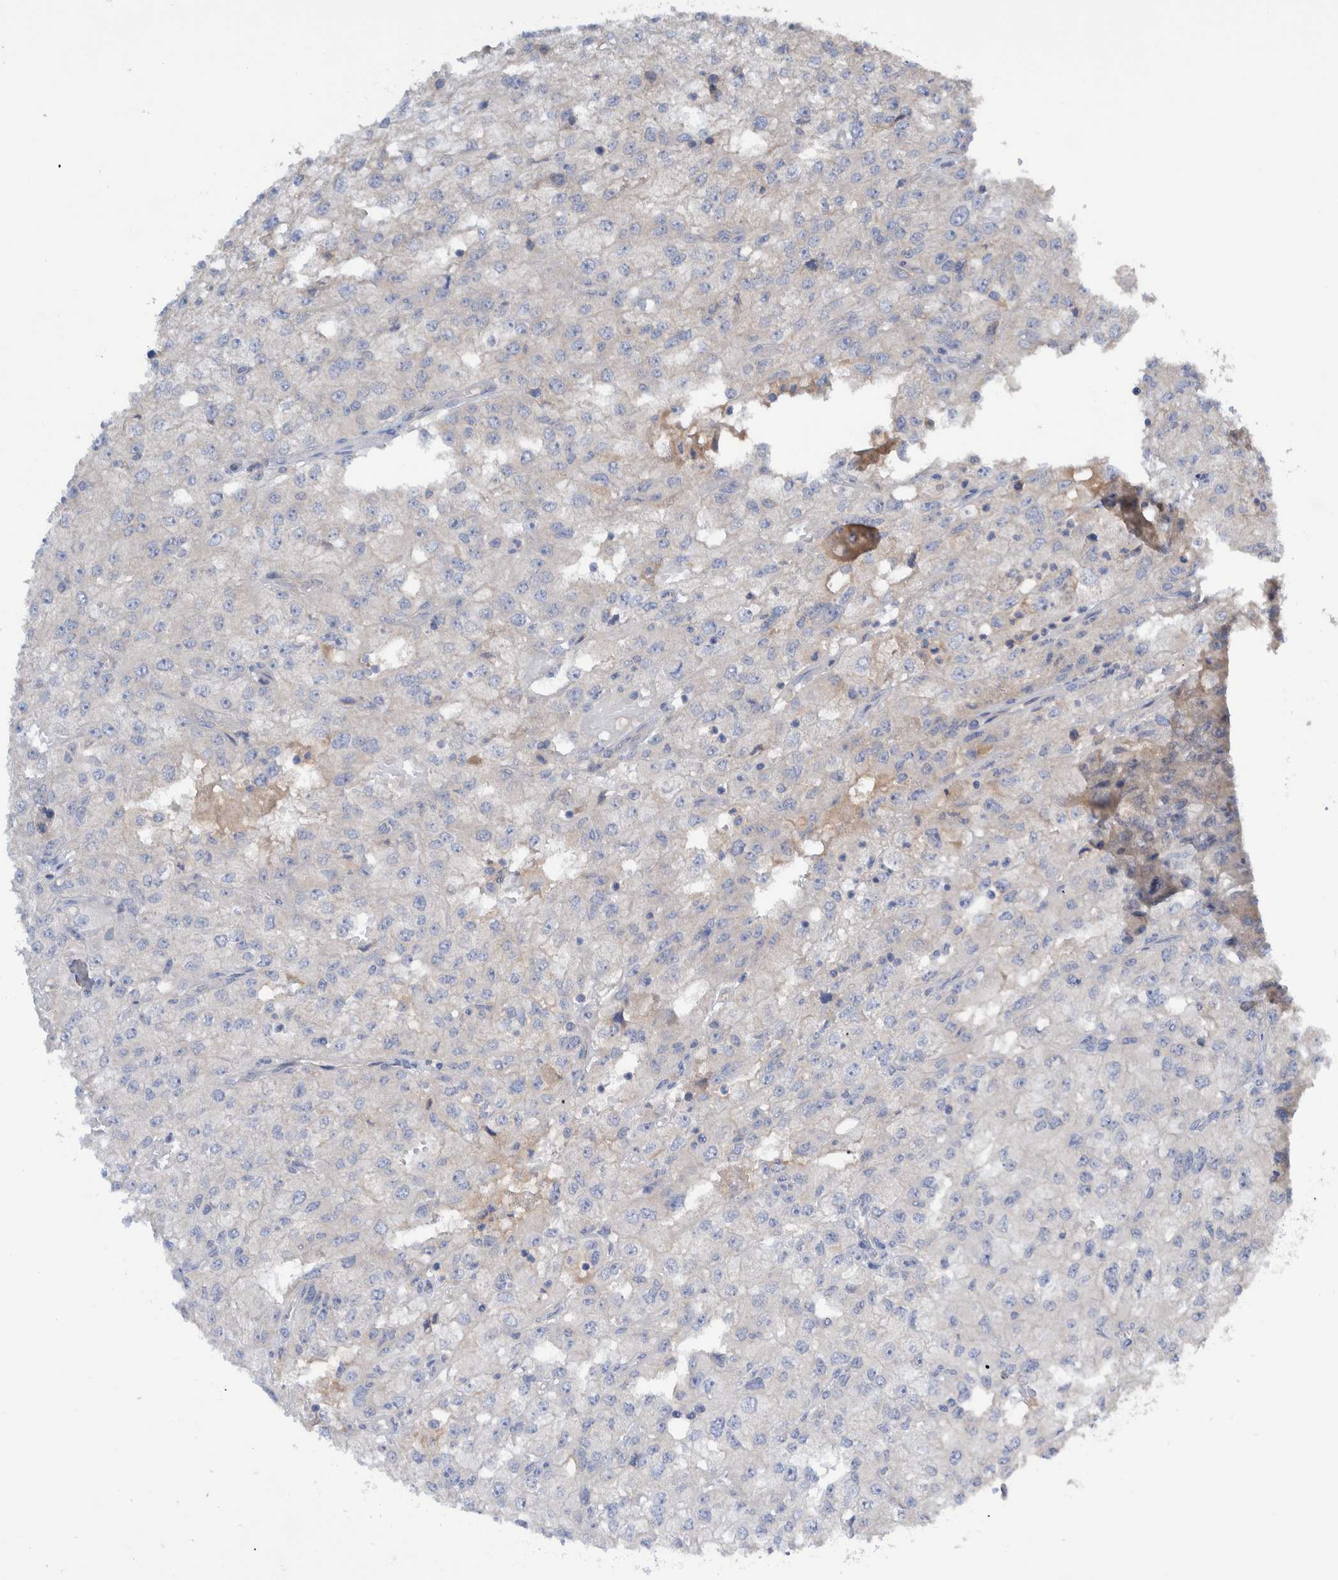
{"staining": {"intensity": "negative", "quantity": "none", "location": "none"}, "tissue": "renal cancer", "cell_type": "Tumor cells", "image_type": "cancer", "snomed": [{"axis": "morphology", "description": "Adenocarcinoma, NOS"}, {"axis": "topography", "description": "Kidney"}], "caption": "Histopathology image shows no protein positivity in tumor cells of renal cancer (adenocarcinoma) tissue.", "gene": "PLPBP", "patient": {"sex": "female", "age": 54}}